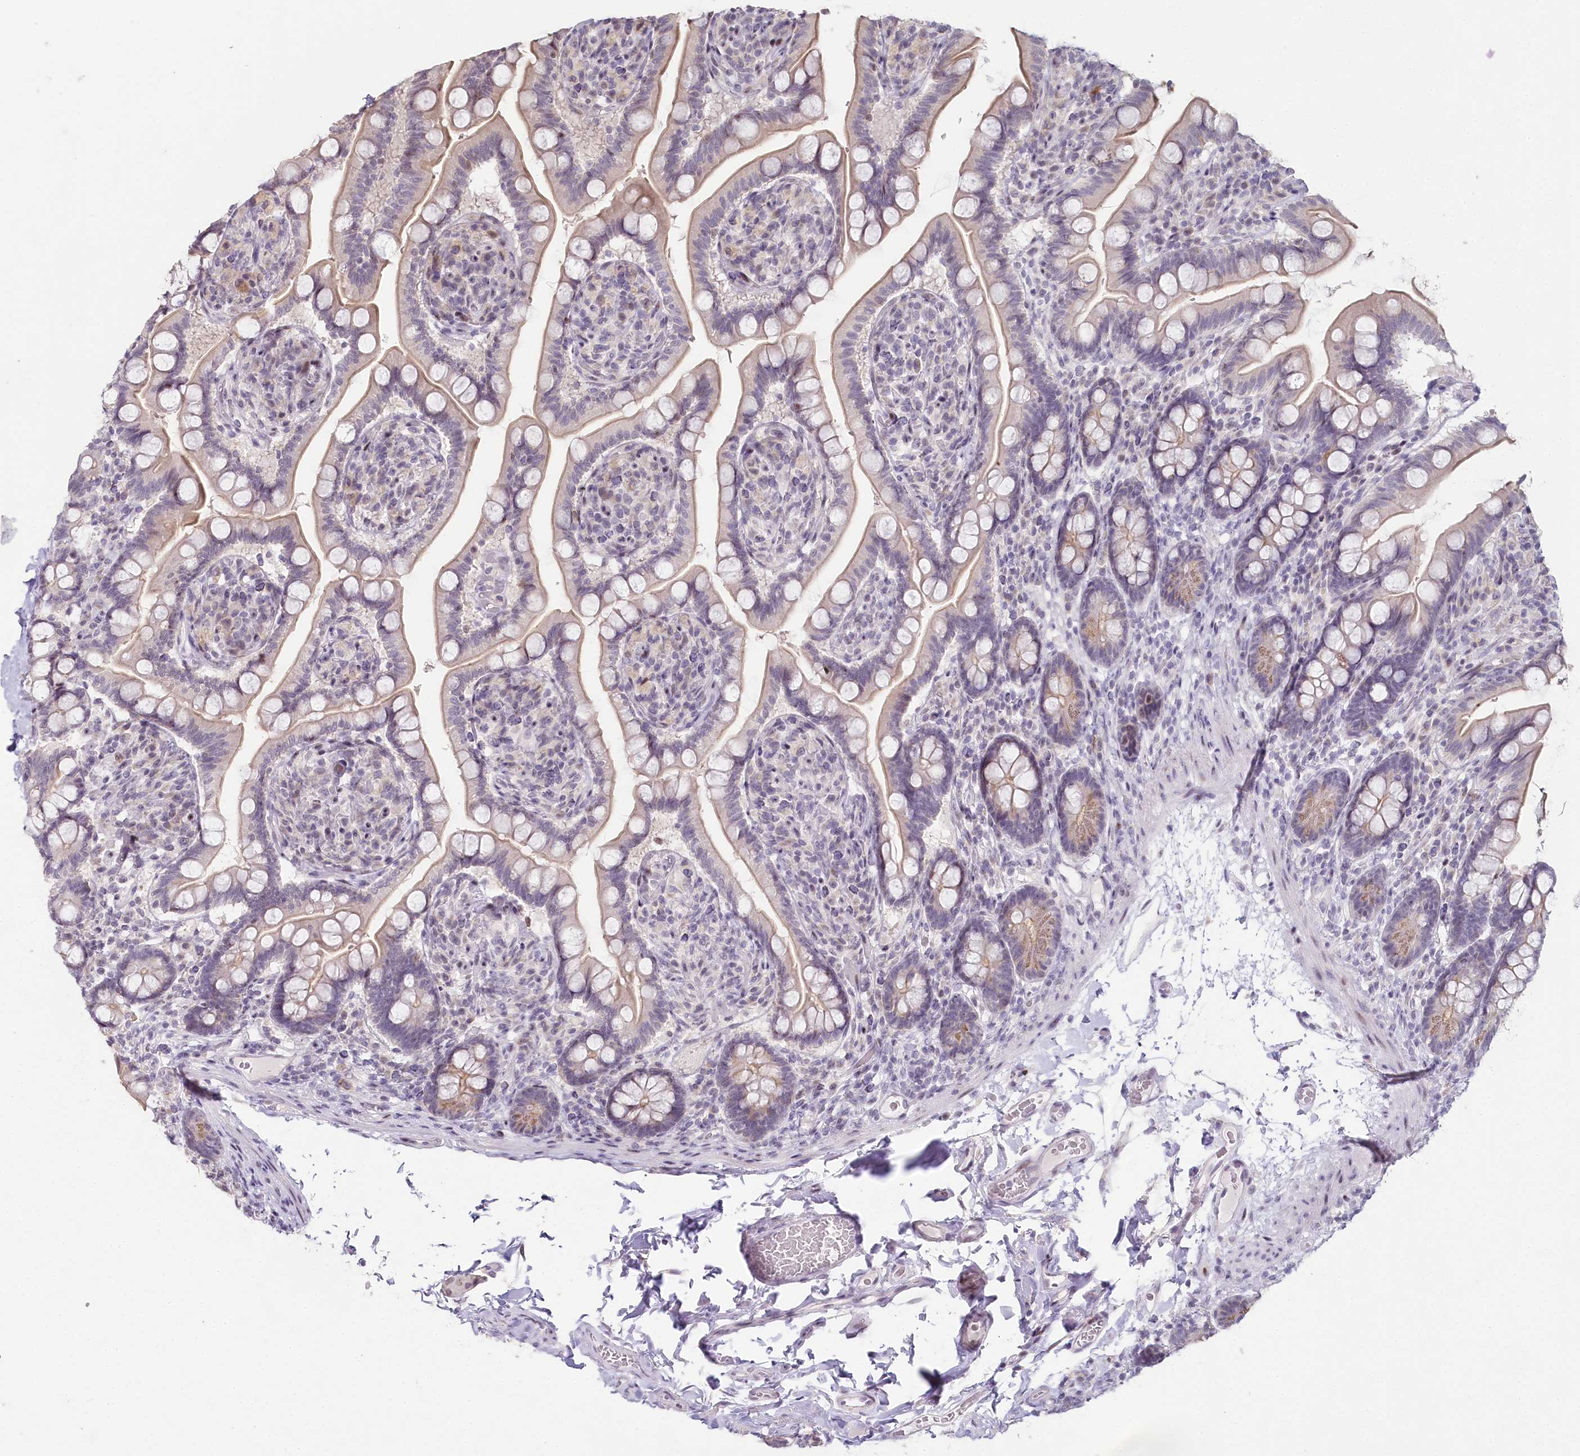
{"staining": {"intensity": "weak", "quantity": "25%-75%", "location": "cytoplasmic/membranous"}, "tissue": "small intestine", "cell_type": "Glandular cells", "image_type": "normal", "snomed": [{"axis": "morphology", "description": "Normal tissue, NOS"}, {"axis": "topography", "description": "Small intestine"}], "caption": "A high-resolution image shows IHC staining of benign small intestine, which exhibits weak cytoplasmic/membranous positivity in approximately 25%-75% of glandular cells.", "gene": "HPD", "patient": {"sex": "female", "age": 64}}